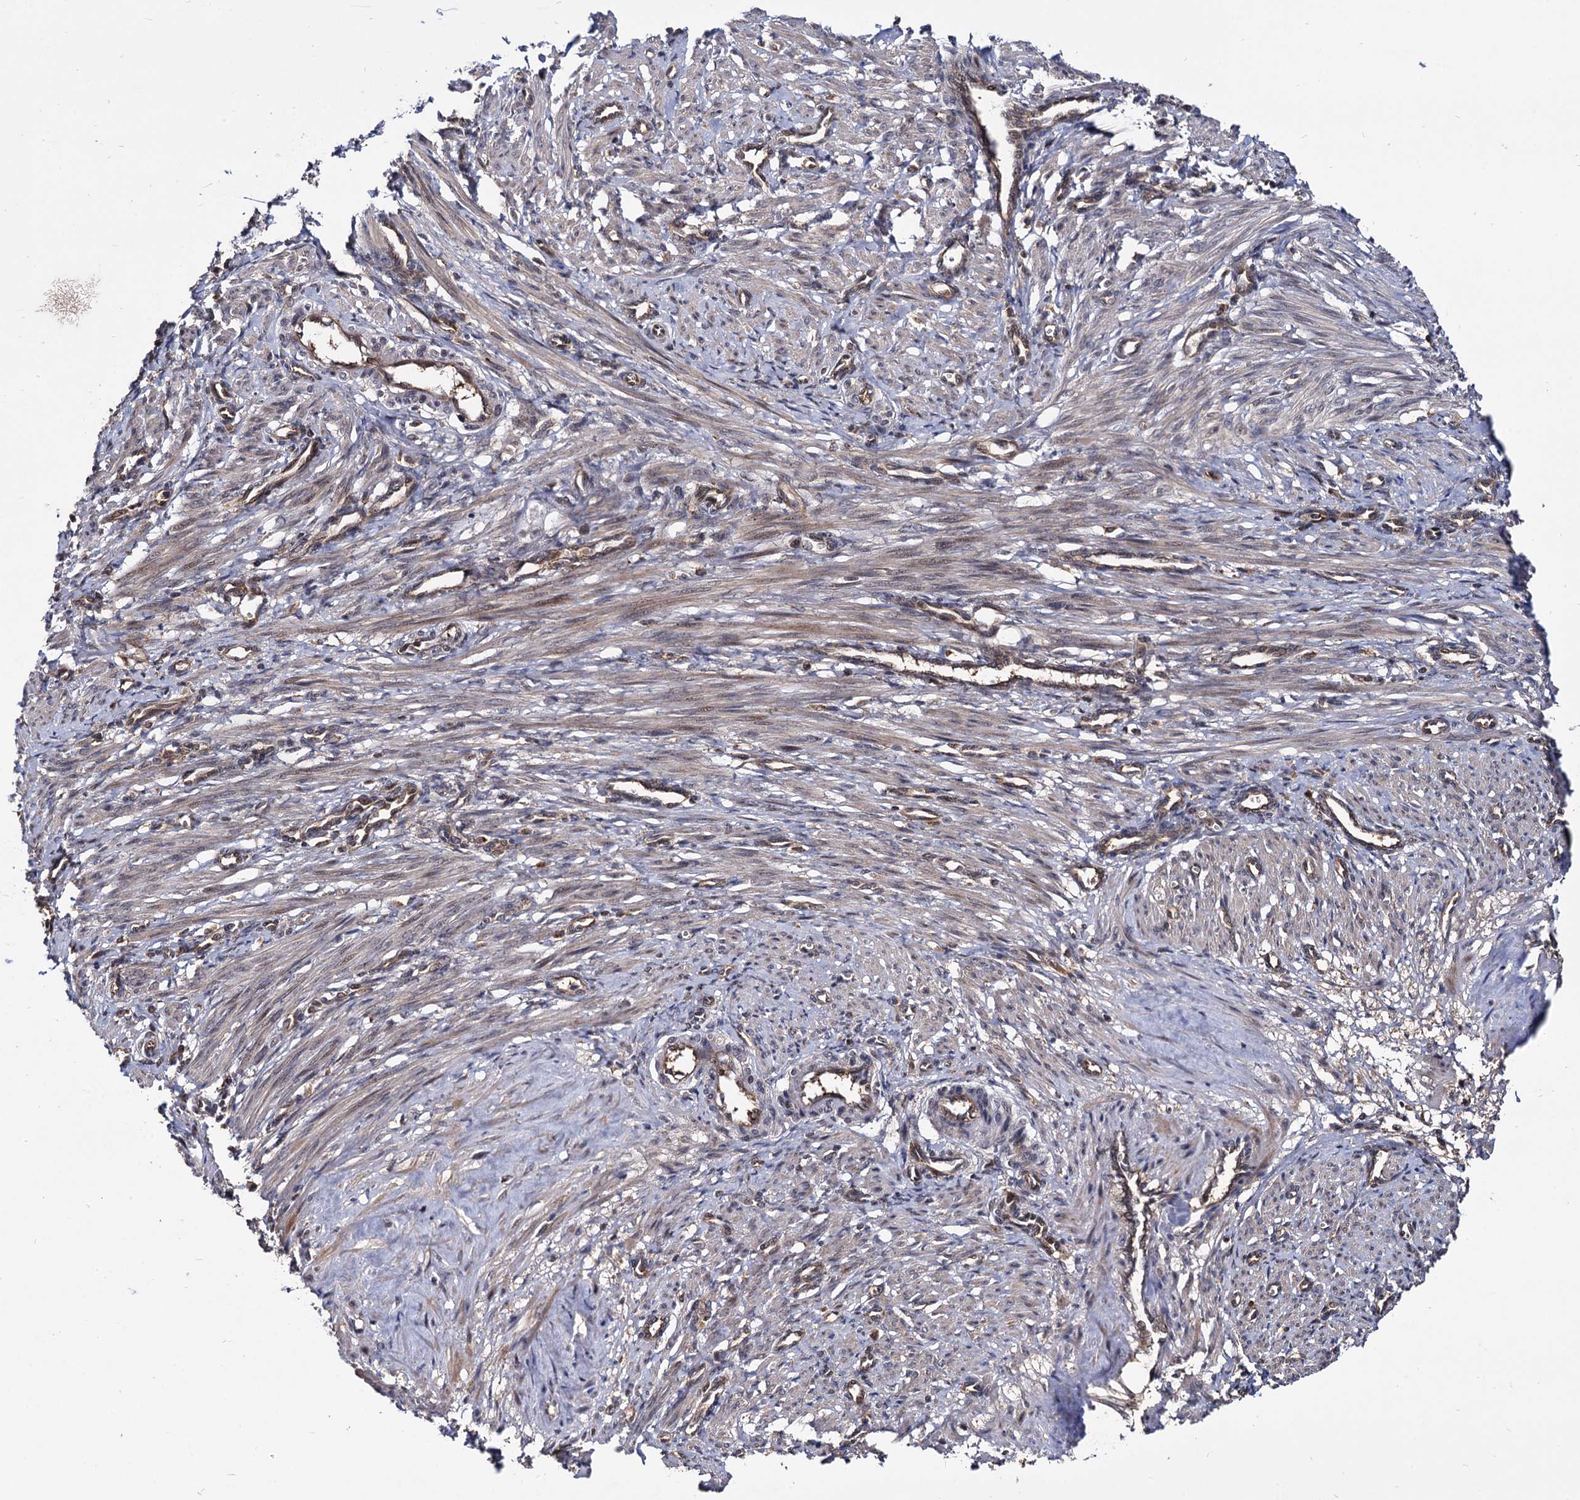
{"staining": {"intensity": "moderate", "quantity": "25%-75%", "location": "cytoplasmic/membranous"}, "tissue": "smooth muscle", "cell_type": "Smooth muscle cells", "image_type": "normal", "snomed": [{"axis": "morphology", "description": "Normal tissue, NOS"}, {"axis": "topography", "description": "Endometrium"}], "caption": "An immunohistochemistry image of unremarkable tissue is shown. Protein staining in brown highlights moderate cytoplasmic/membranous positivity in smooth muscle within smooth muscle cells. (brown staining indicates protein expression, while blue staining denotes nuclei).", "gene": "MICAL2", "patient": {"sex": "female", "age": 33}}